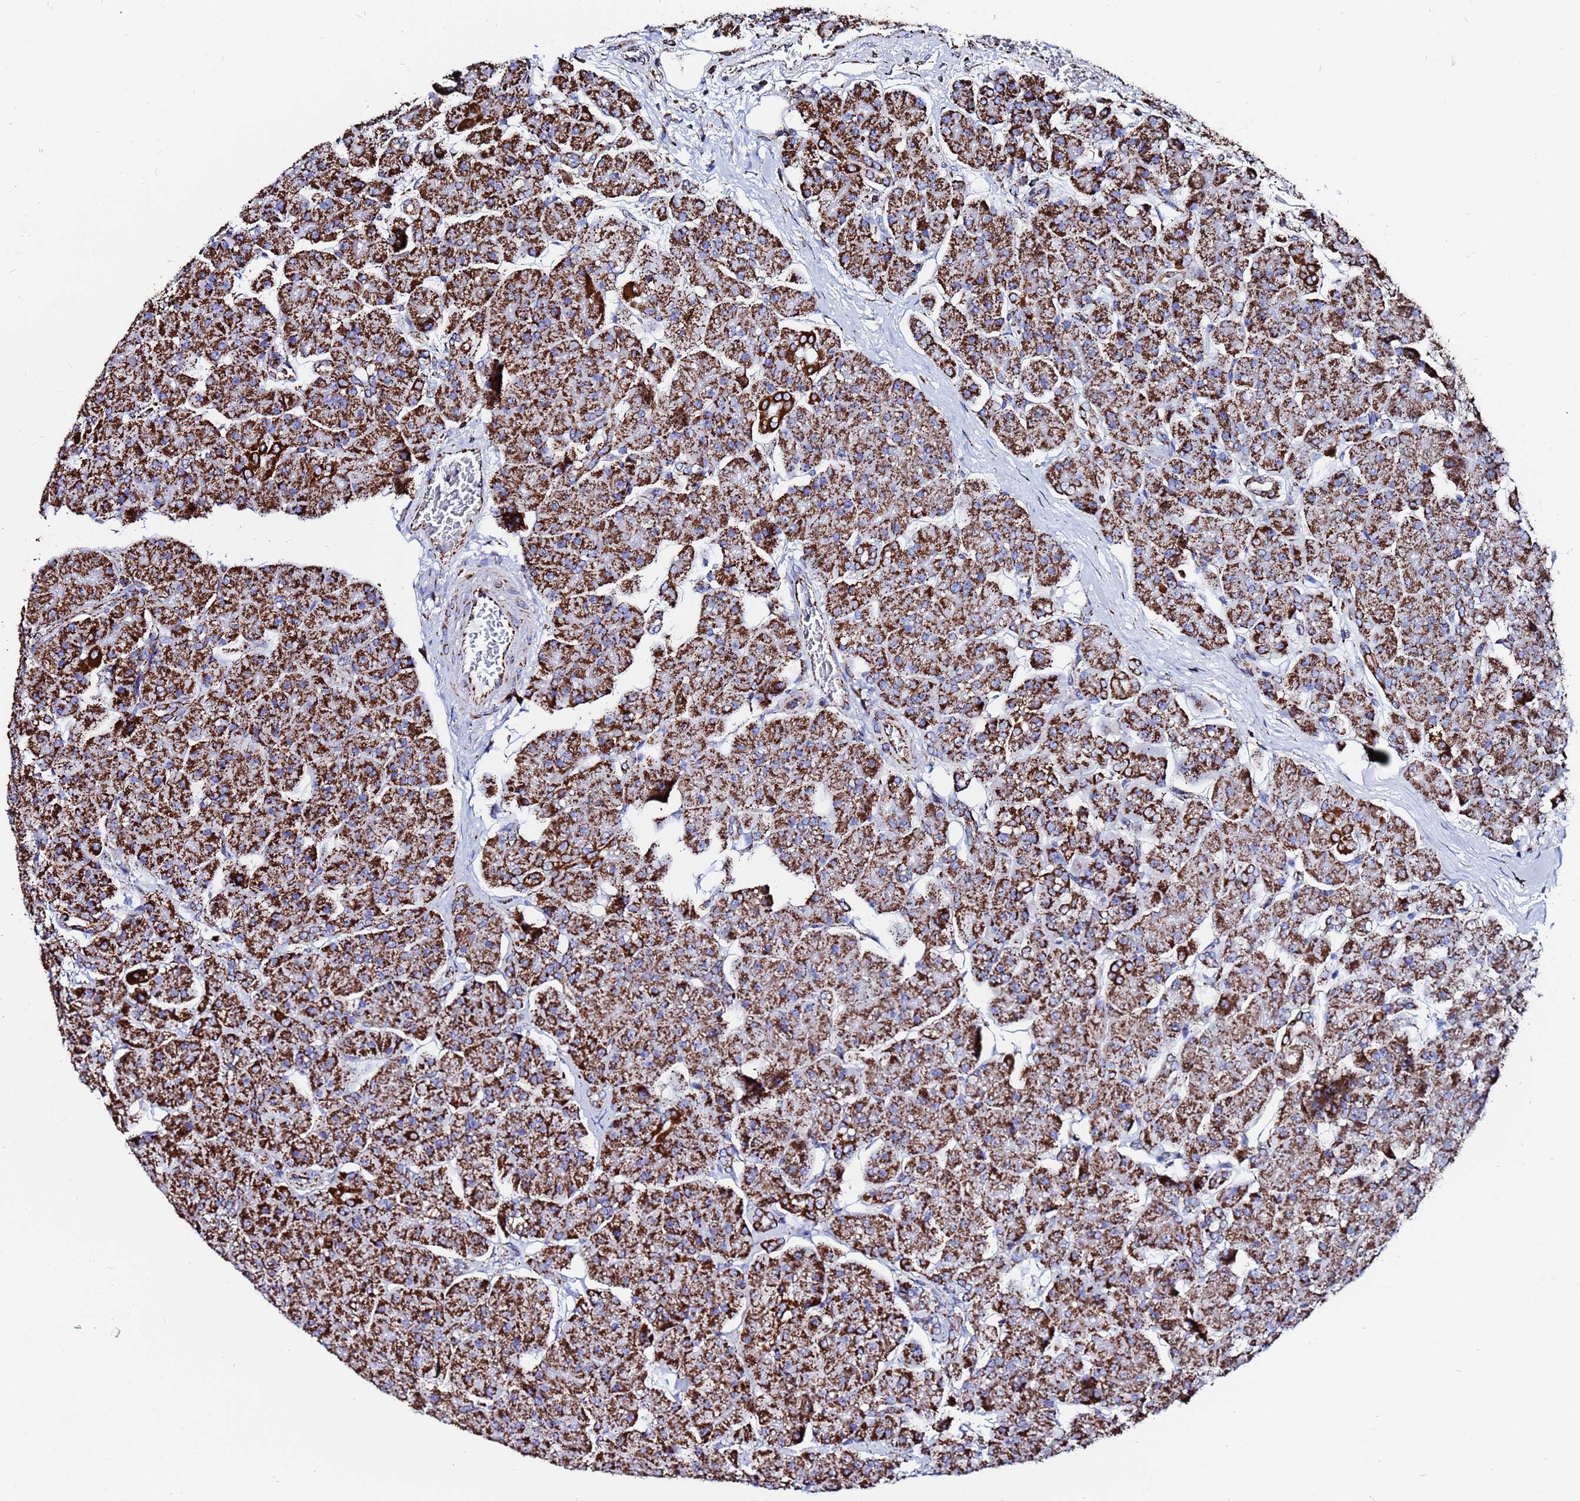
{"staining": {"intensity": "strong", "quantity": ">75%", "location": "cytoplasmic/membranous"}, "tissue": "pancreas", "cell_type": "Exocrine glandular cells", "image_type": "normal", "snomed": [{"axis": "morphology", "description": "Normal tissue, NOS"}, {"axis": "topography", "description": "Pancreas"}], "caption": "An immunohistochemistry micrograph of benign tissue is shown. Protein staining in brown labels strong cytoplasmic/membranous positivity in pancreas within exocrine glandular cells. The protein is stained brown, and the nuclei are stained in blue (DAB (3,3'-diaminobenzidine) IHC with brightfield microscopy, high magnification).", "gene": "GLUD1", "patient": {"sex": "male", "age": 66}}